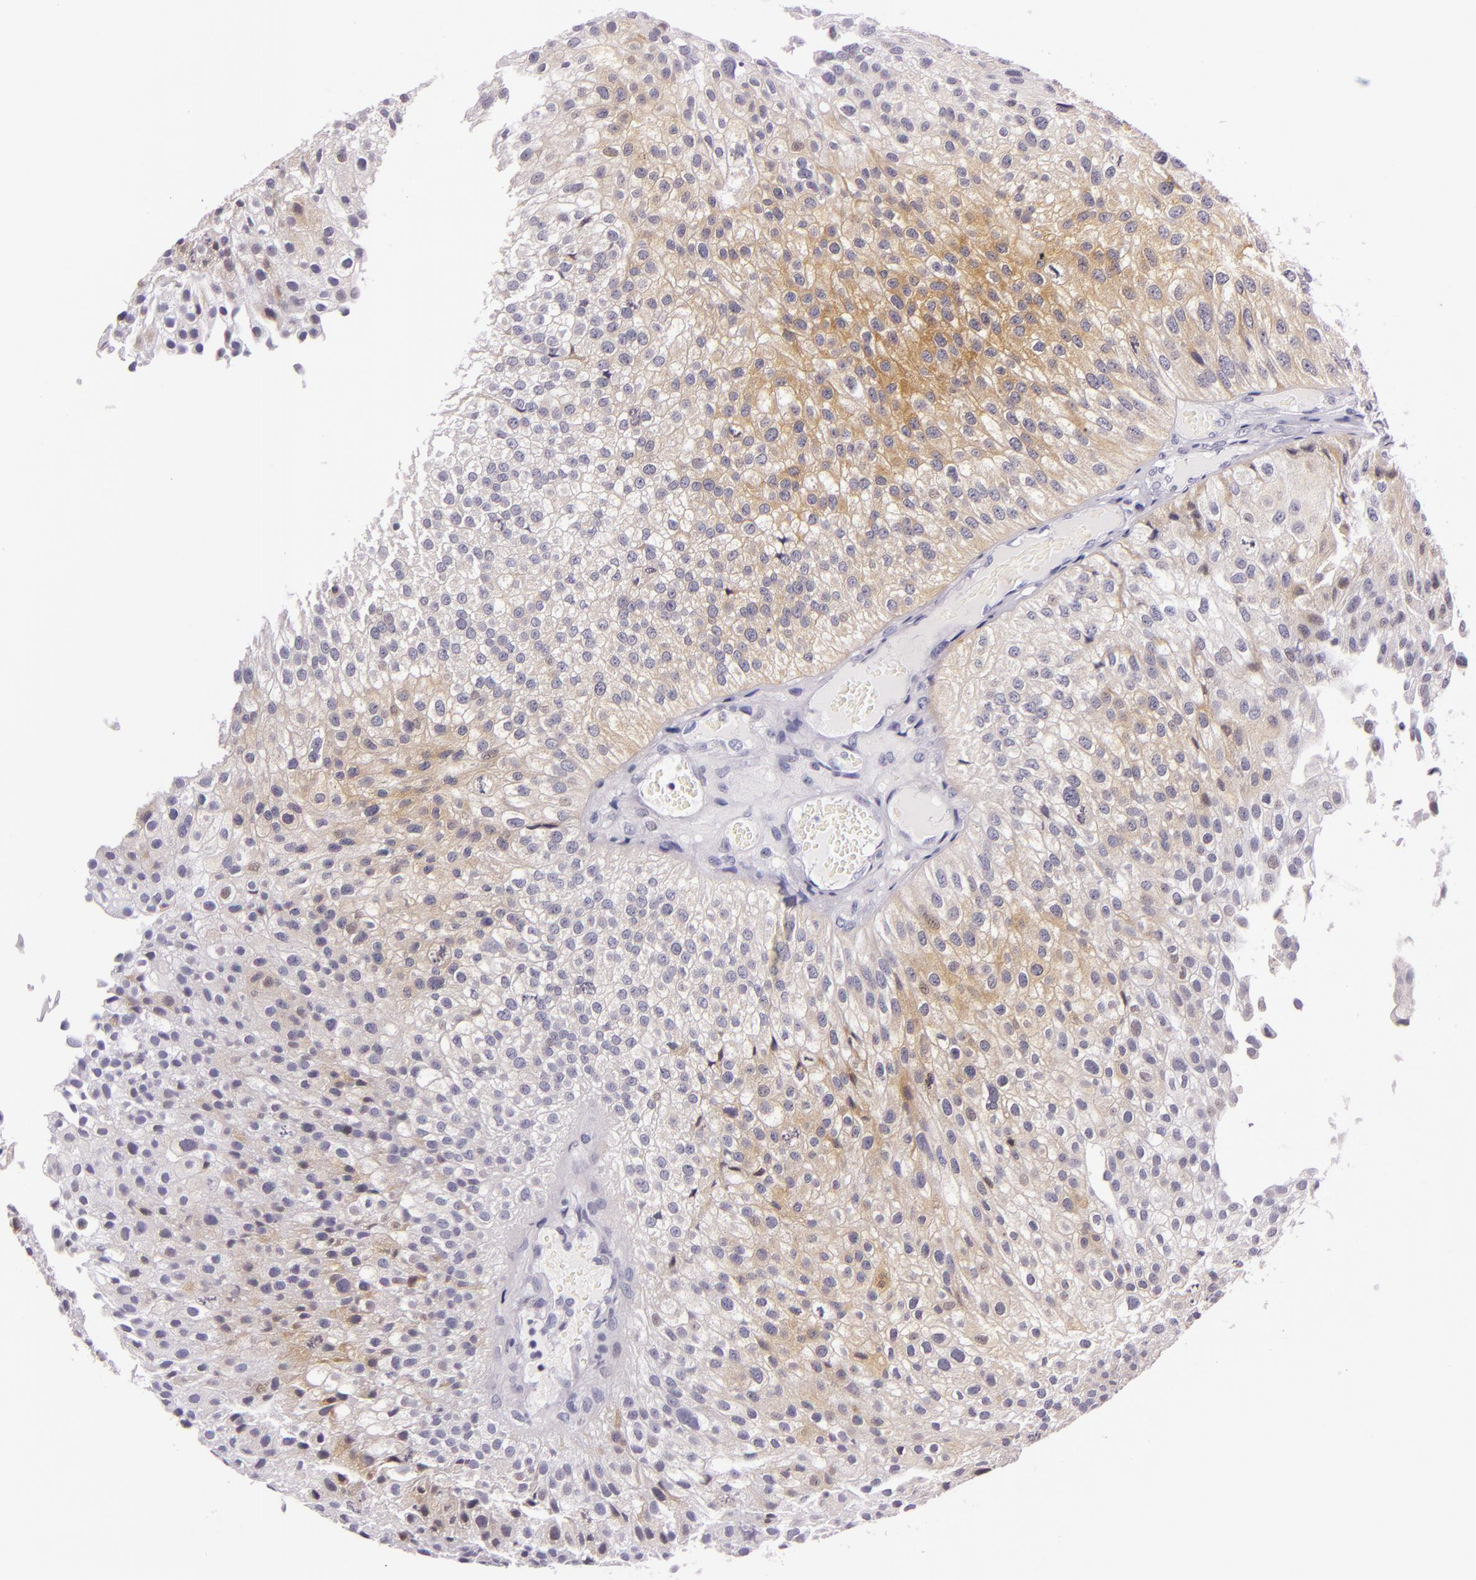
{"staining": {"intensity": "weak", "quantity": "25%-75%", "location": "cytoplasmic/membranous"}, "tissue": "urothelial cancer", "cell_type": "Tumor cells", "image_type": "cancer", "snomed": [{"axis": "morphology", "description": "Urothelial carcinoma, Low grade"}, {"axis": "topography", "description": "Urinary bladder"}], "caption": "Immunohistochemistry (IHC) micrograph of urothelial cancer stained for a protein (brown), which reveals low levels of weak cytoplasmic/membranous staining in about 25%-75% of tumor cells.", "gene": "HSP90AA1", "patient": {"sex": "female", "age": 89}}